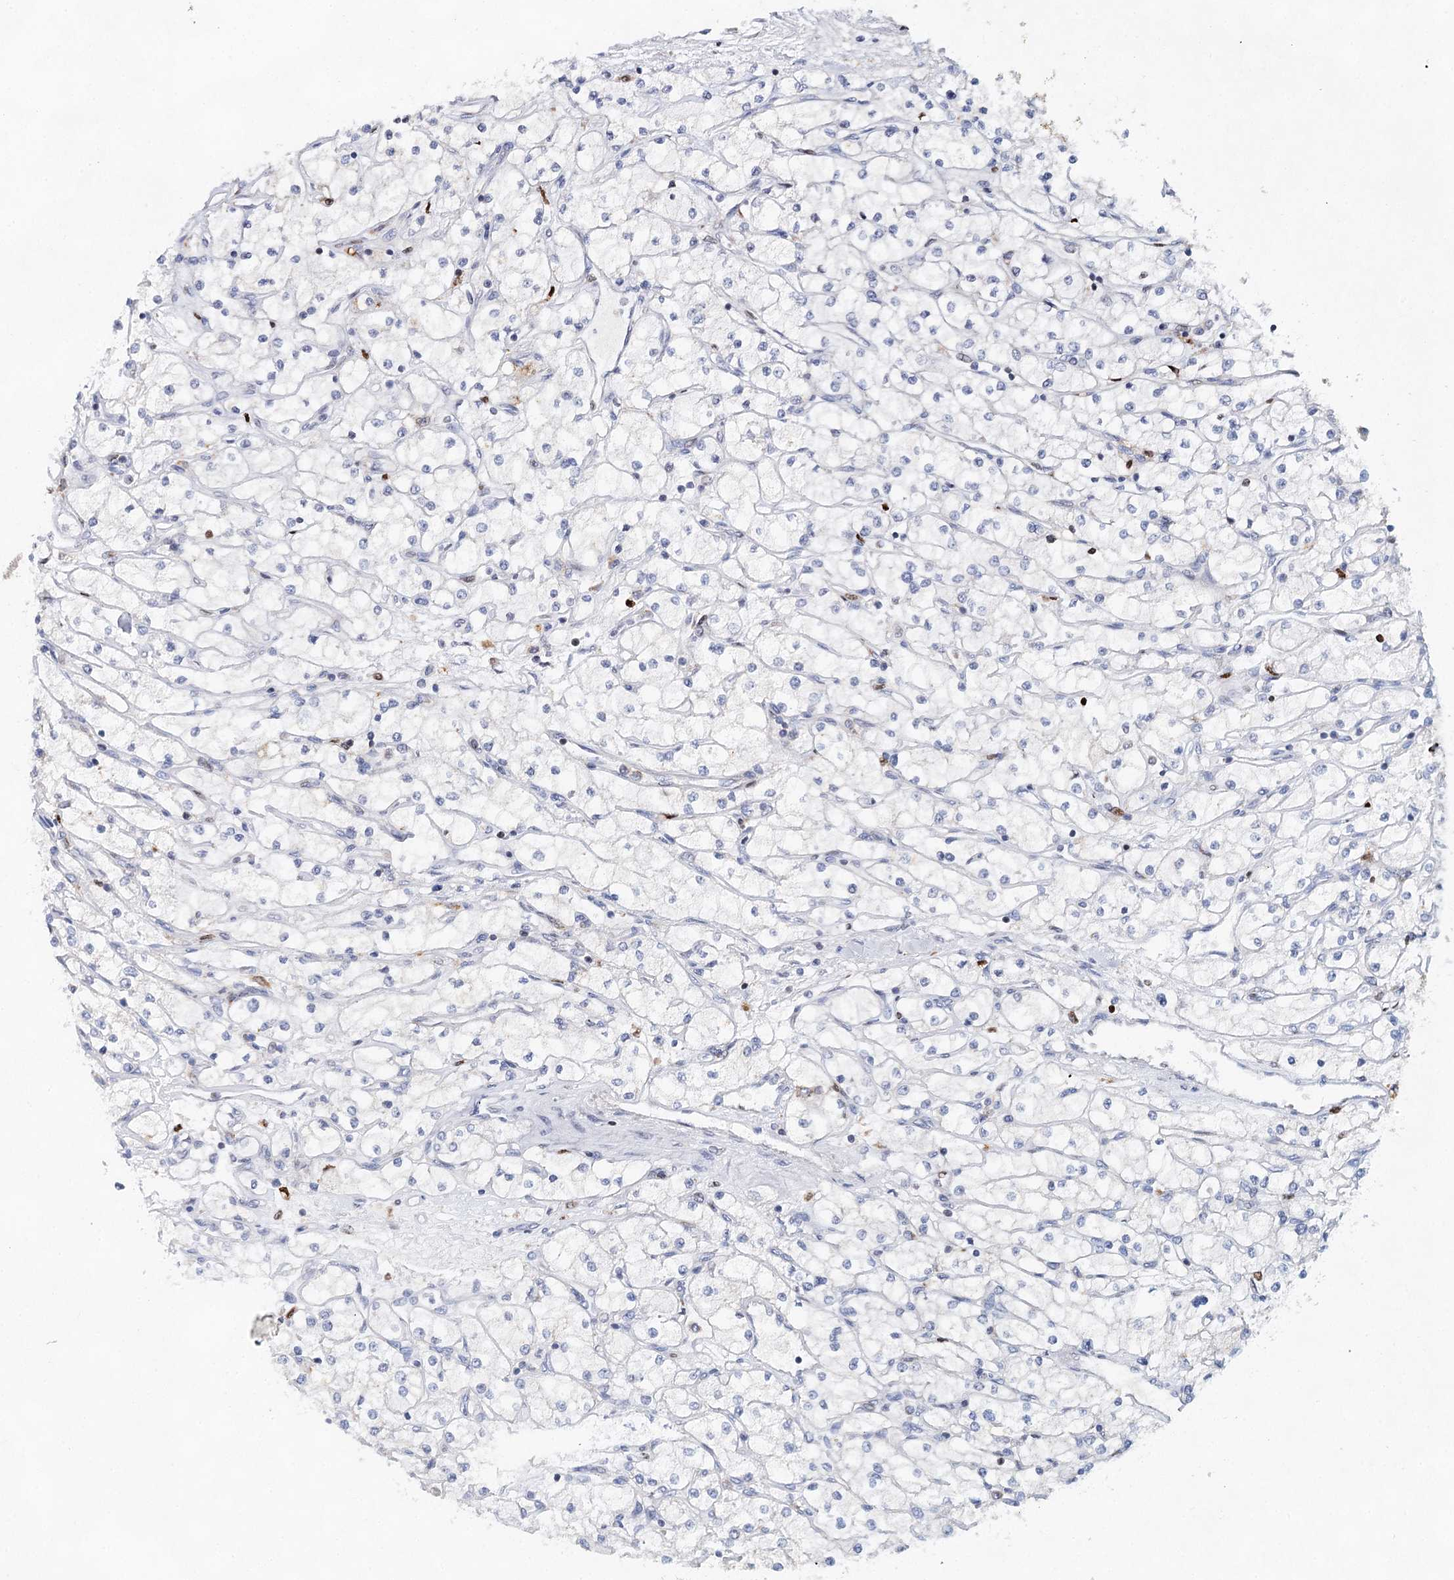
{"staining": {"intensity": "negative", "quantity": "none", "location": "none"}, "tissue": "renal cancer", "cell_type": "Tumor cells", "image_type": "cancer", "snomed": [{"axis": "morphology", "description": "Adenocarcinoma, NOS"}, {"axis": "topography", "description": "Kidney"}], "caption": "Protein analysis of adenocarcinoma (renal) reveals no significant expression in tumor cells.", "gene": "XPO6", "patient": {"sex": "male", "age": 80}}